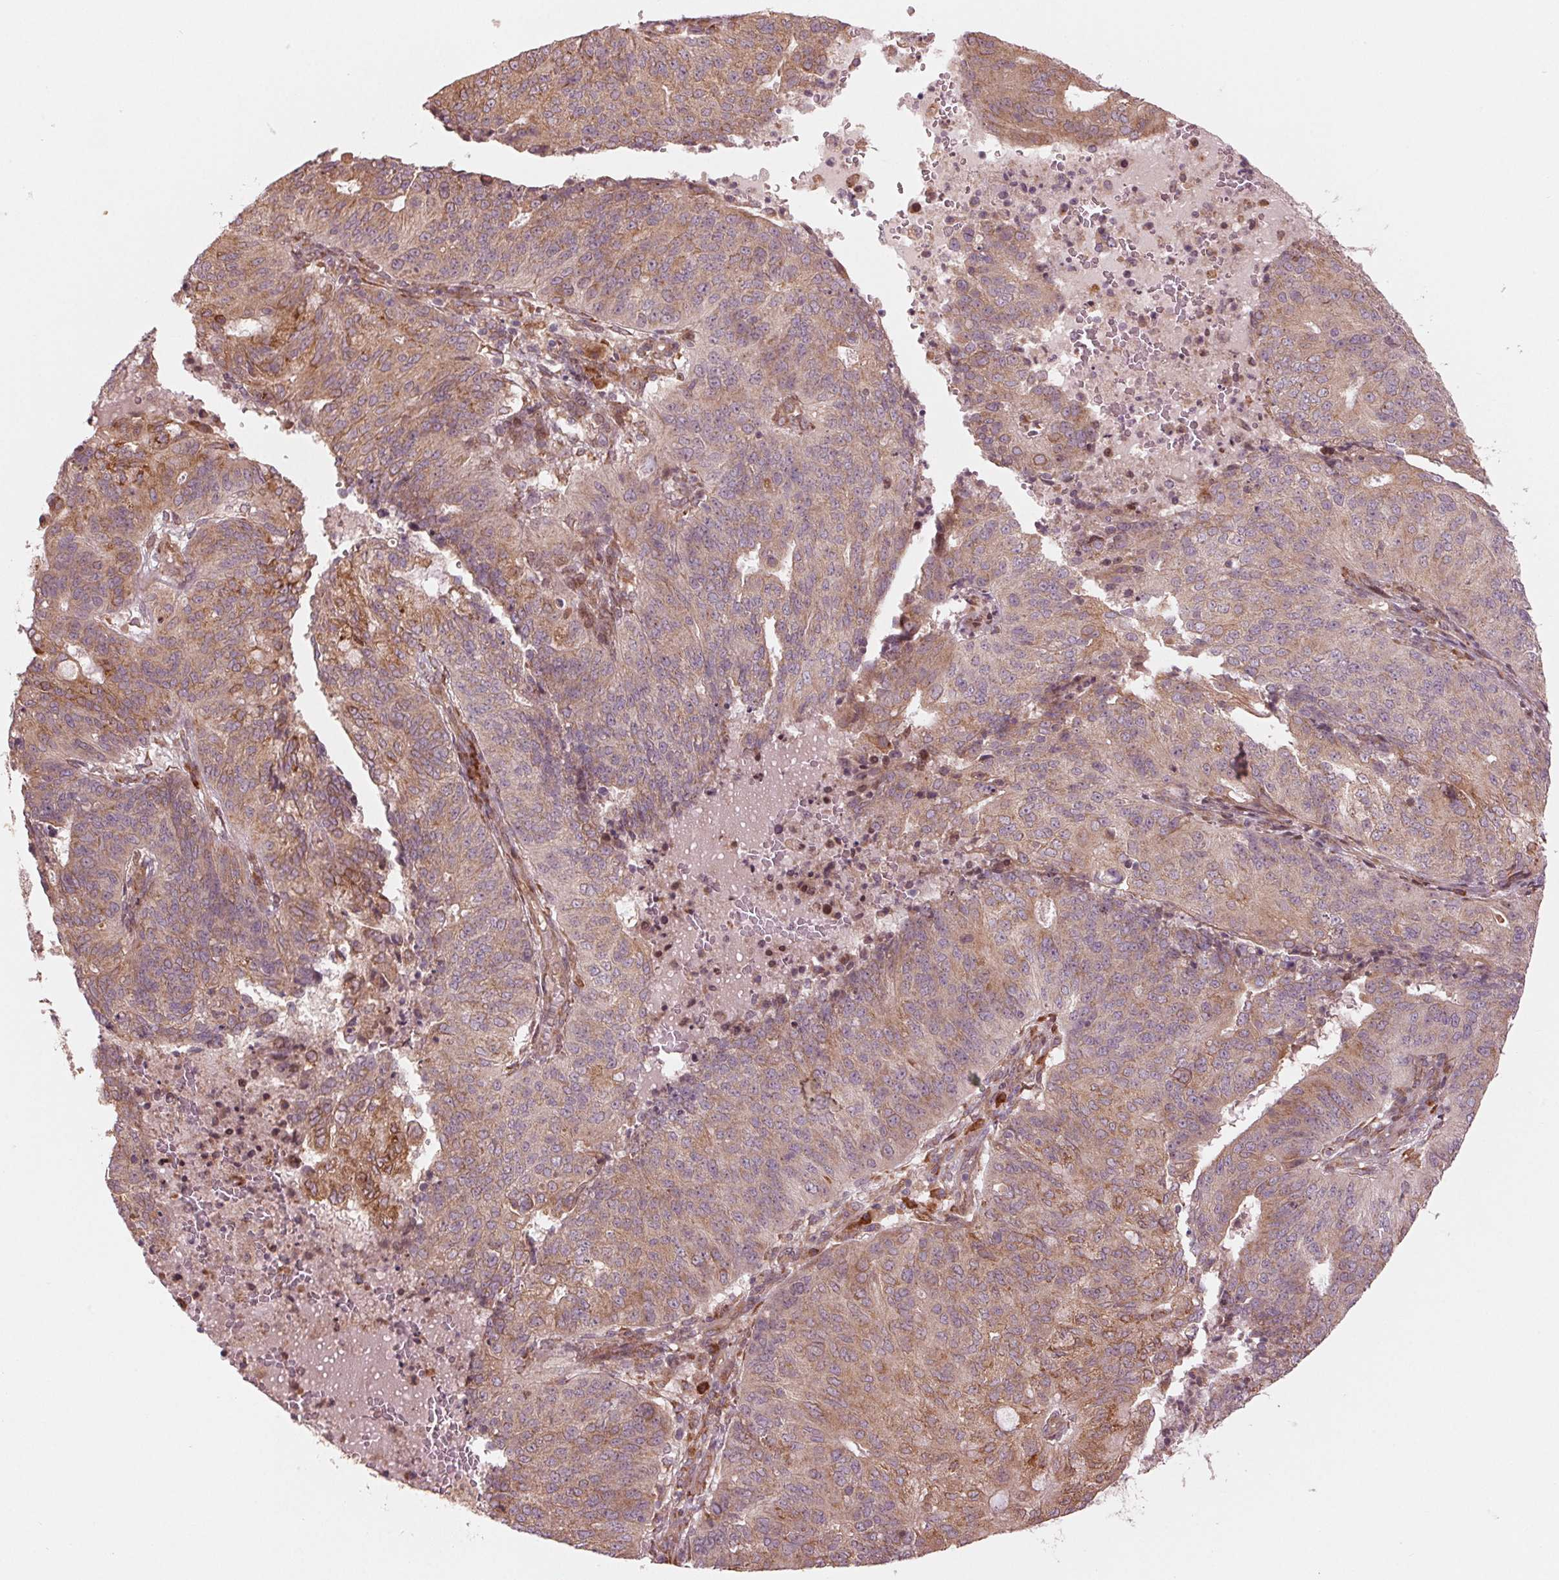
{"staining": {"intensity": "moderate", "quantity": ">75%", "location": "cytoplasmic/membranous"}, "tissue": "endometrial cancer", "cell_type": "Tumor cells", "image_type": "cancer", "snomed": [{"axis": "morphology", "description": "Adenocarcinoma, NOS"}, {"axis": "topography", "description": "Endometrium"}], "caption": "This micrograph displays immunohistochemistry (IHC) staining of endometrial cancer (adenocarcinoma), with medium moderate cytoplasmic/membranous positivity in approximately >75% of tumor cells.", "gene": "CMIP", "patient": {"sex": "female", "age": 82}}